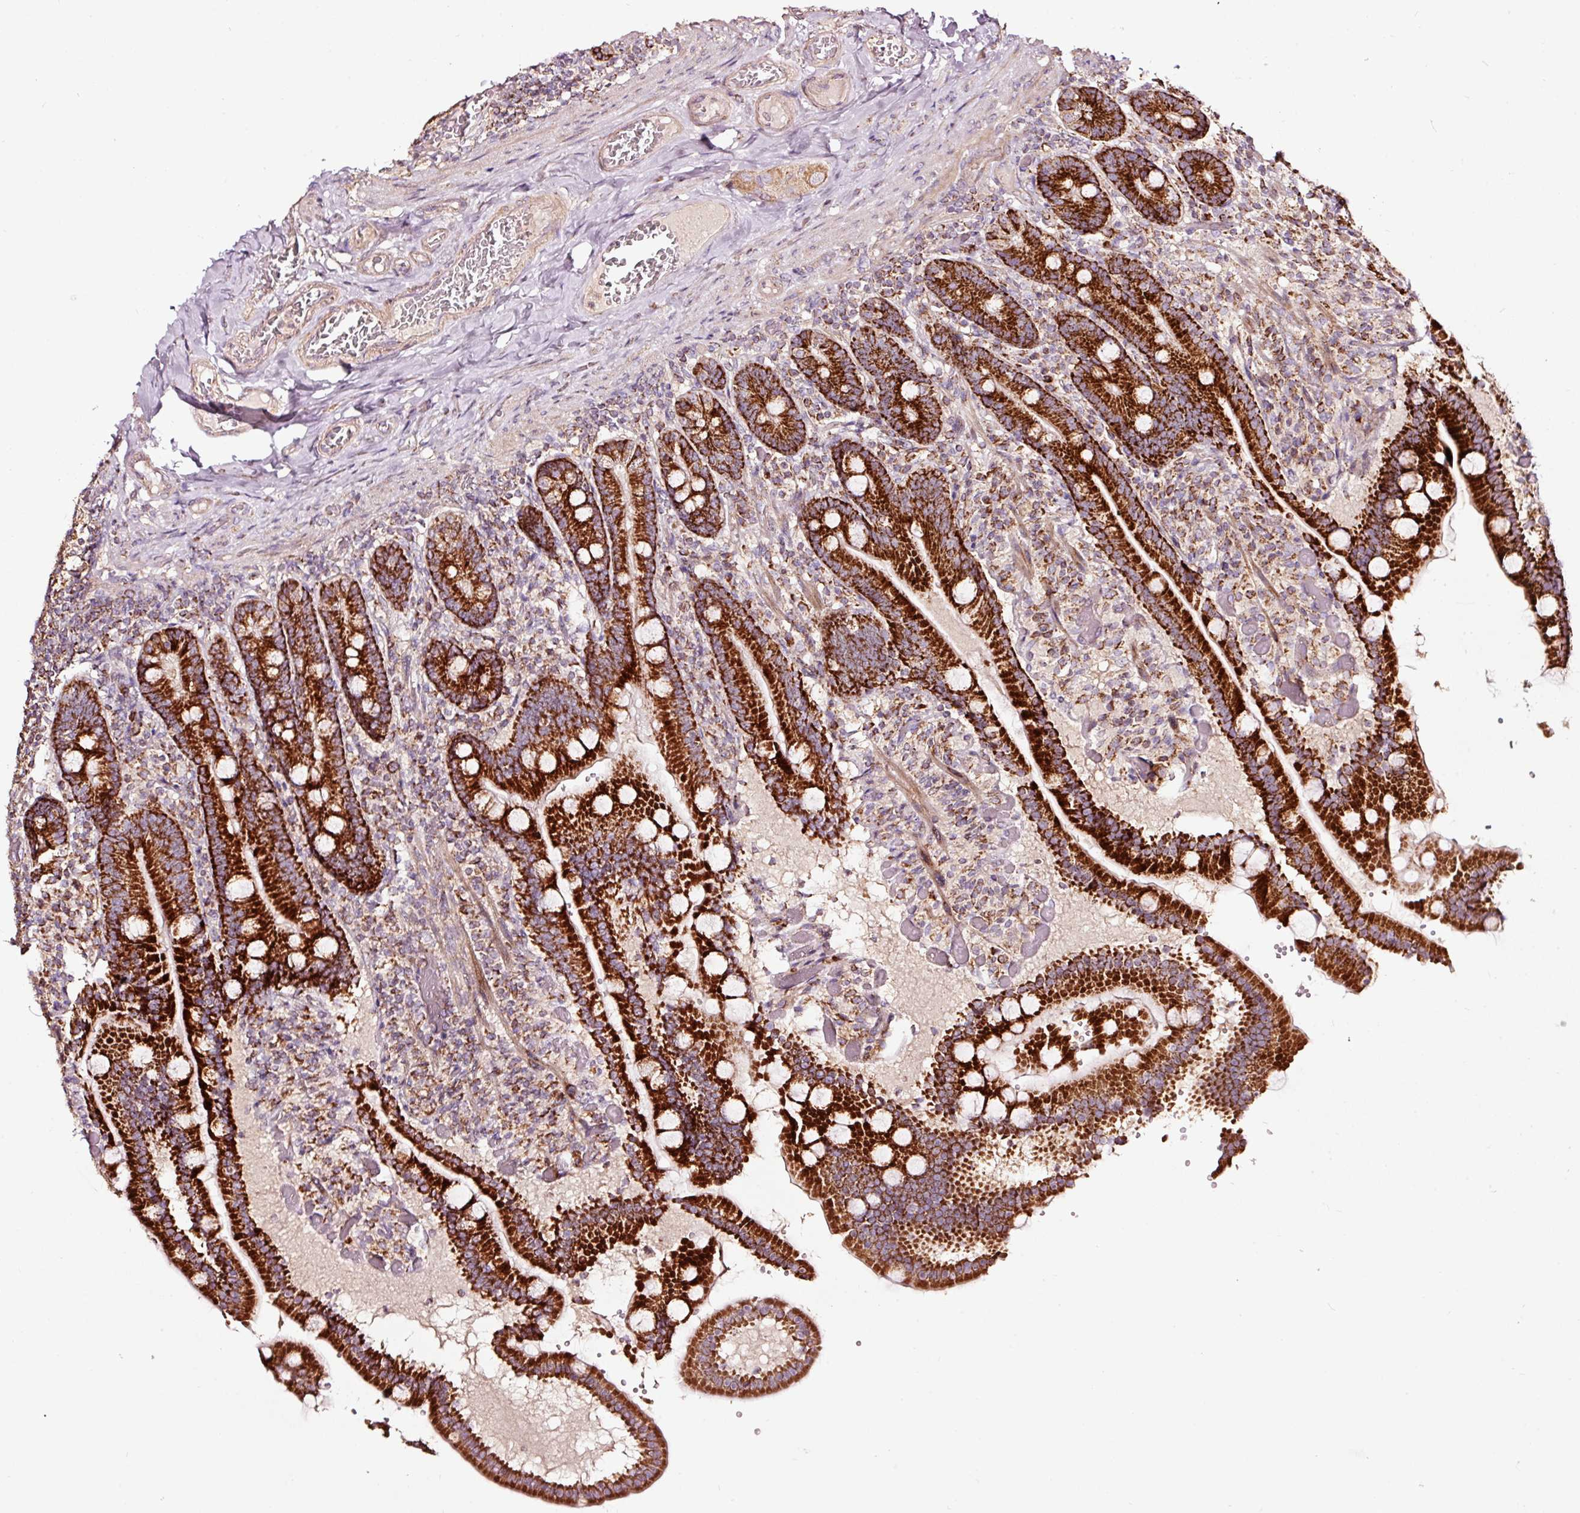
{"staining": {"intensity": "strong", "quantity": ">75%", "location": "cytoplasmic/membranous"}, "tissue": "duodenum", "cell_type": "Glandular cells", "image_type": "normal", "snomed": [{"axis": "morphology", "description": "Normal tissue, NOS"}, {"axis": "topography", "description": "Duodenum"}], "caption": "Protein staining of unremarkable duodenum shows strong cytoplasmic/membranous staining in approximately >75% of glandular cells.", "gene": "TPM1", "patient": {"sex": "female", "age": 62}}